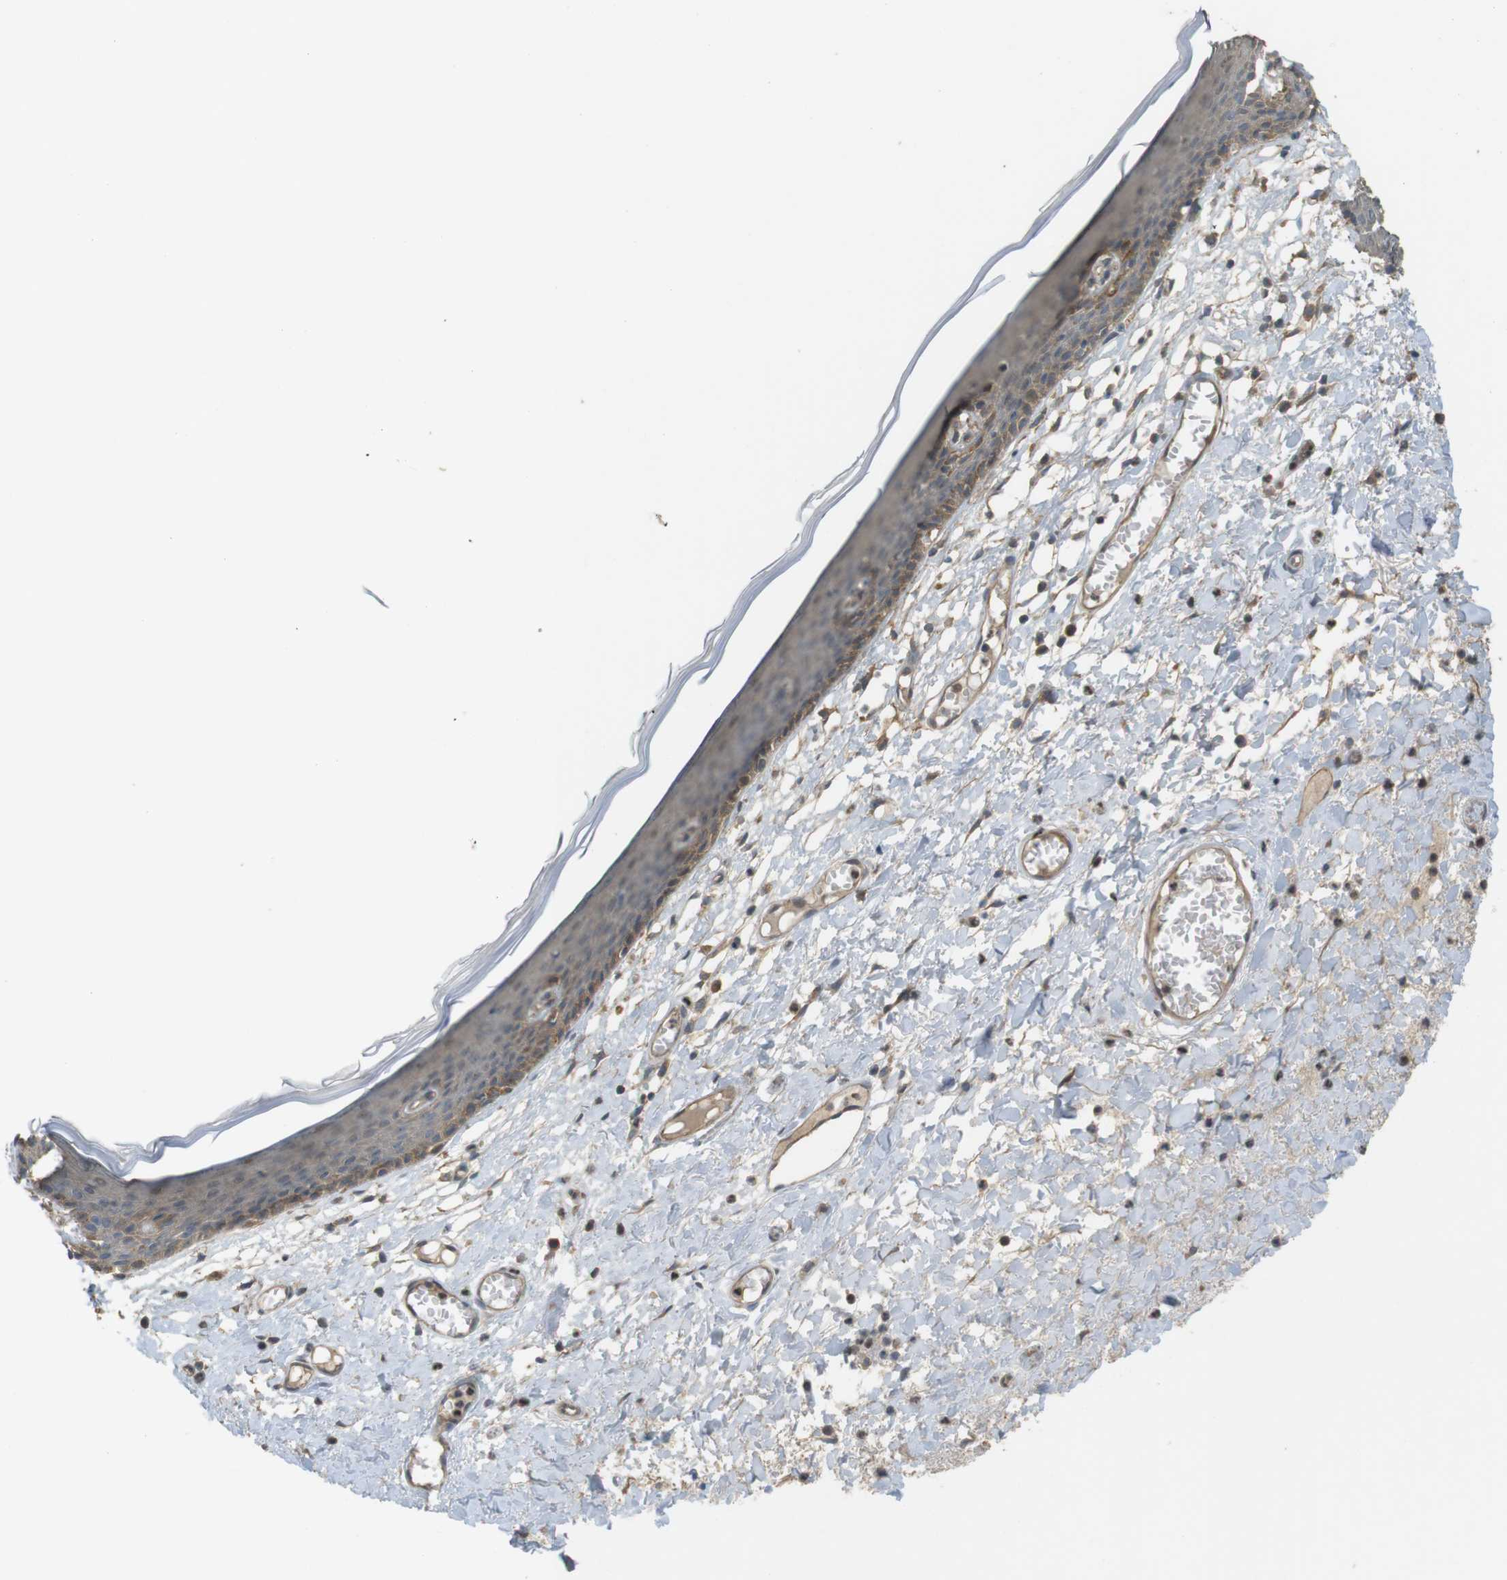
{"staining": {"intensity": "moderate", "quantity": "<25%", "location": "cytoplasmic/membranous"}, "tissue": "skin", "cell_type": "Epidermal cells", "image_type": "normal", "snomed": [{"axis": "morphology", "description": "Normal tissue, NOS"}, {"axis": "topography", "description": "Vulva"}], "caption": "Protein expression analysis of normal human skin reveals moderate cytoplasmic/membranous staining in approximately <25% of epidermal cells. (DAB IHC with brightfield microscopy, high magnification).", "gene": "ZDHHC20", "patient": {"sex": "female", "age": 54}}